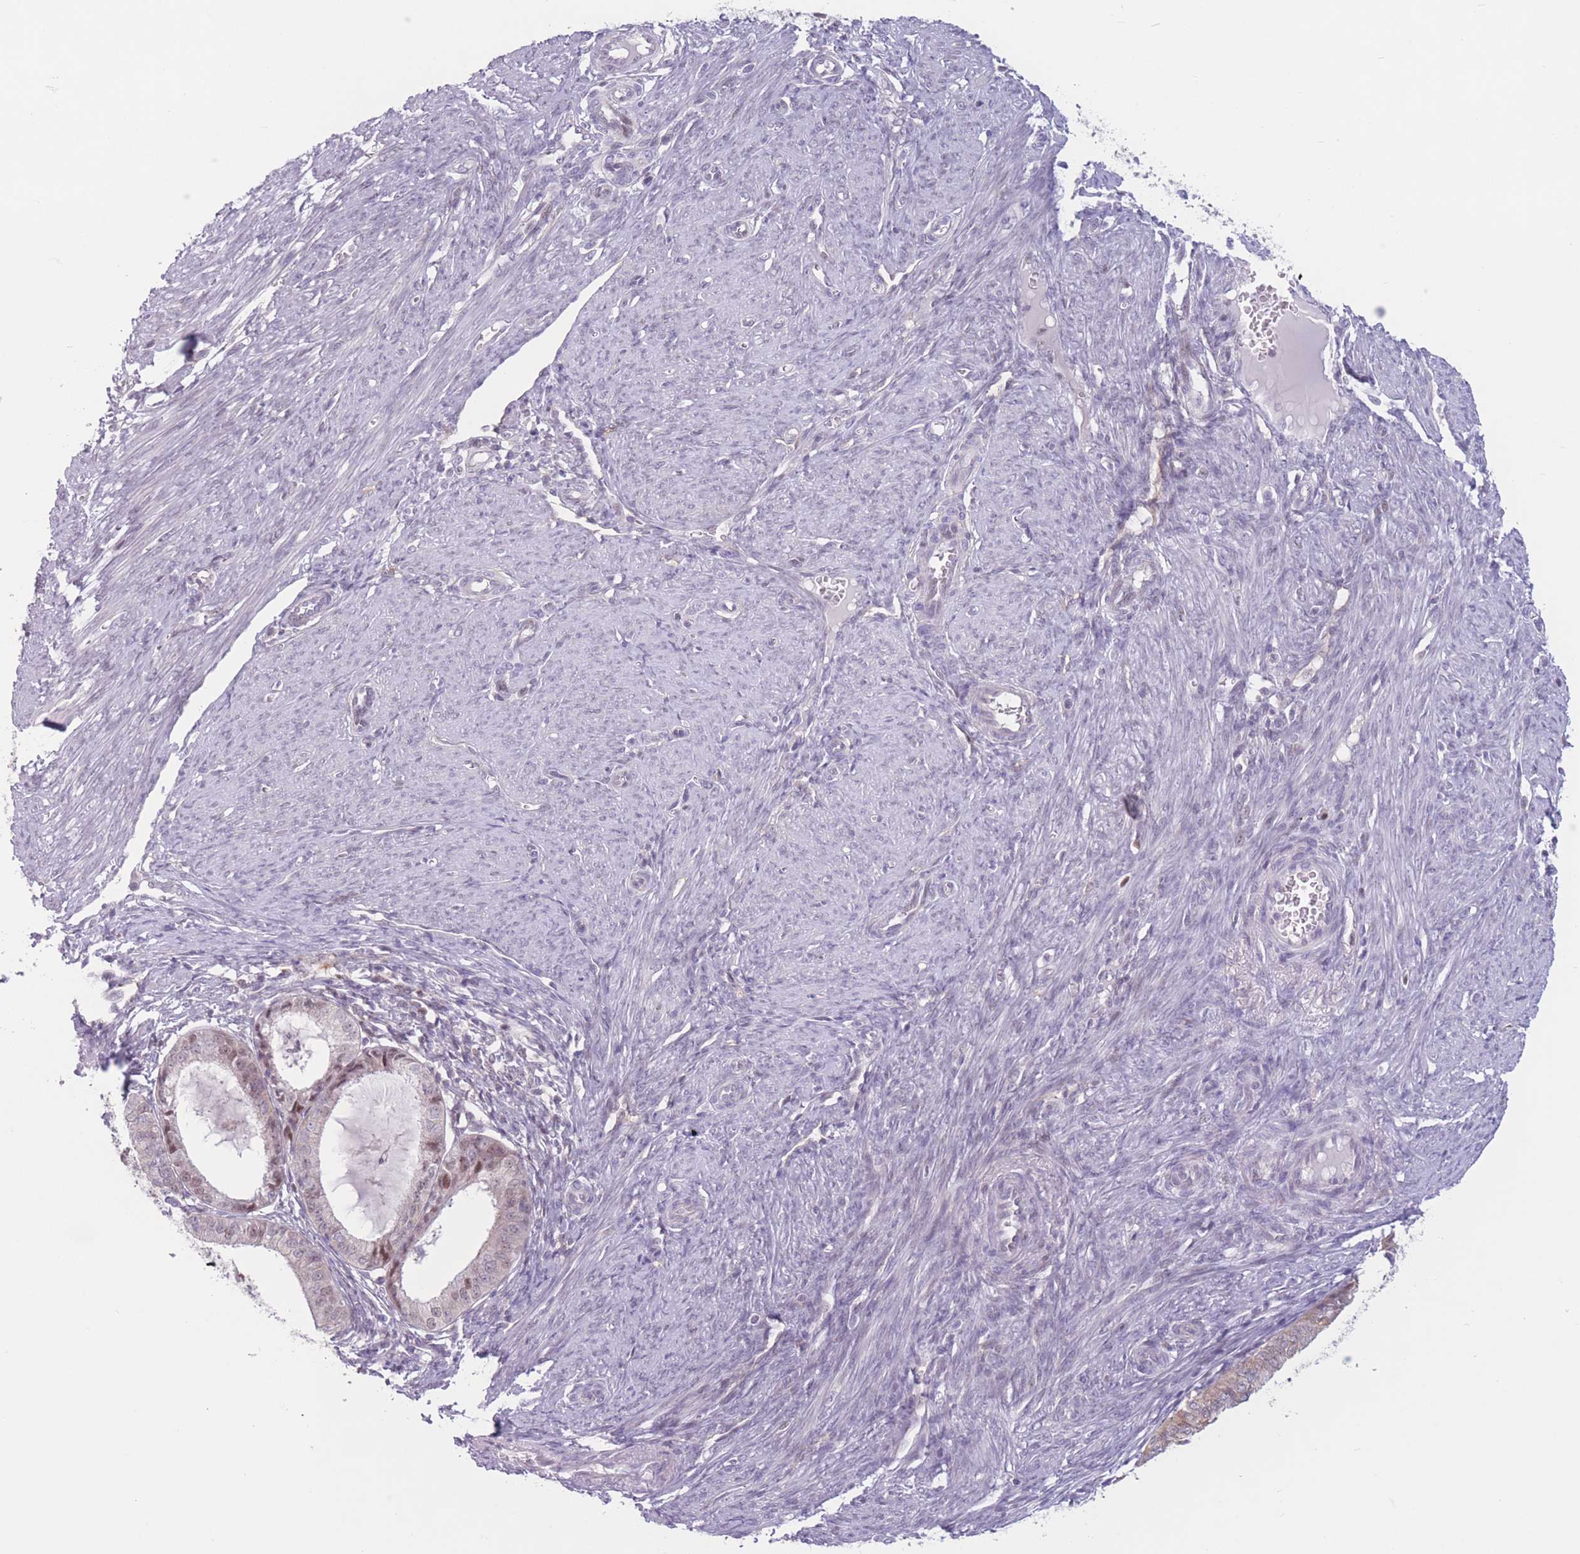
{"staining": {"intensity": "weak", "quantity": "25%-75%", "location": "nuclear"}, "tissue": "endometrial cancer", "cell_type": "Tumor cells", "image_type": "cancer", "snomed": [{"axis": "morphology", "description": "Adenocarcinoma, NOS"}, {"axis": "topography", "description": "Endometrium"}], "caption": "Immunohistochemistry of human endometrial cancer (adenocarcinoma) reveals low levels of weak nuclear positivity in approximately 25%-75% of tumor cells.", "gene": "ZNF439", "patient": {"sex": "female", "age": 51}}